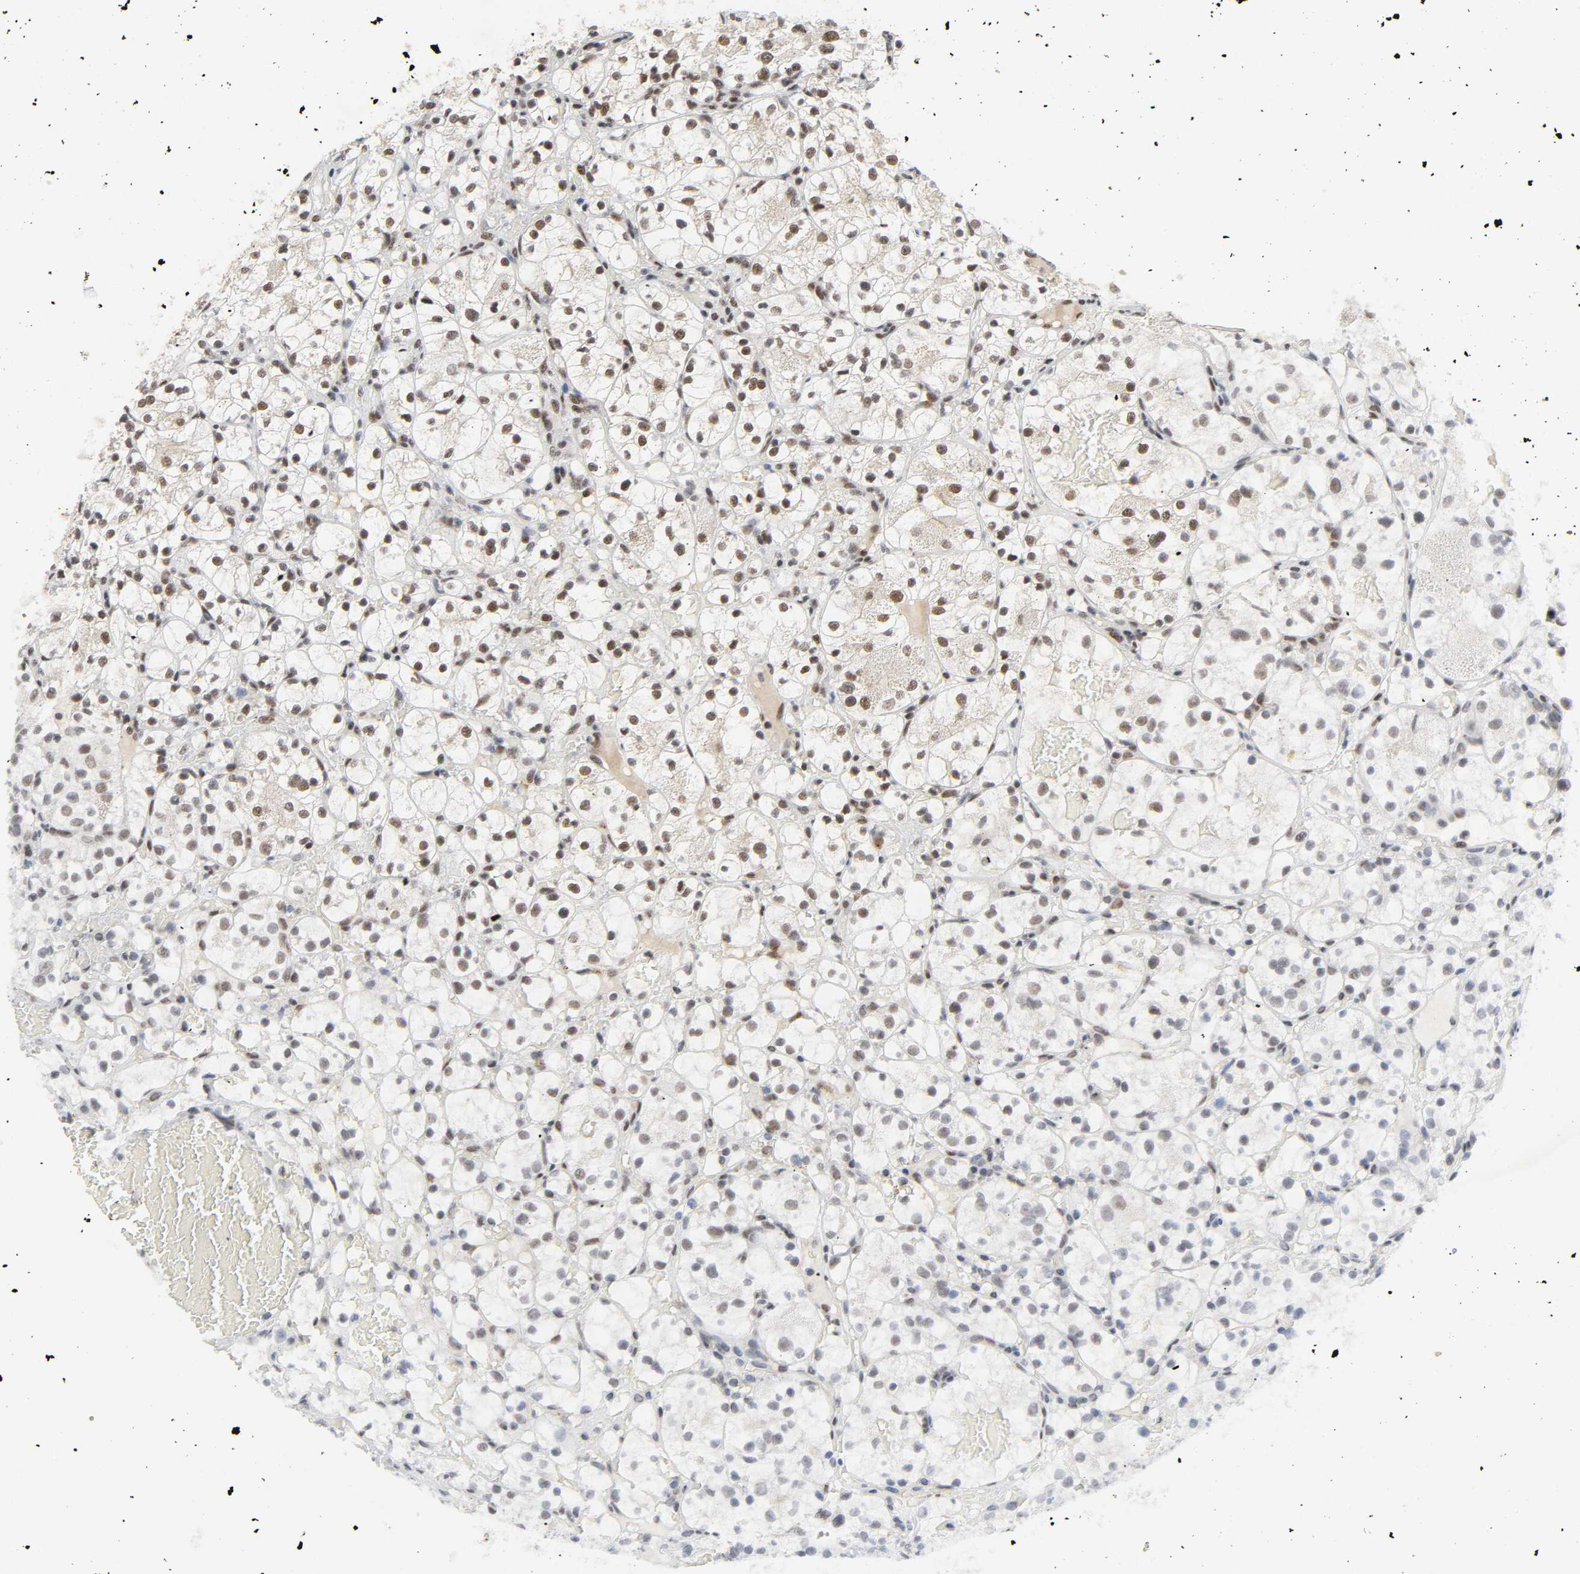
{"staining": {"intensity": "moderate", "quantity": "25%-75%", "location": "nuclear"}, "tissue": "renal cancer", "cell_type": "Tumor cells", "image_type": "cancer", "snomed": [{"axis": "morphology", "description": "Adenocarcinoma, NOS"}, {"axis": "topography", "description": "Kidney"}], "caption": "Protein staining displays moderate nuclear staining in approximately 25%-75% of tumor cells in renal cancer.", "gene": "NCOA6", "patient": {"sex": "female", "age": 60}}